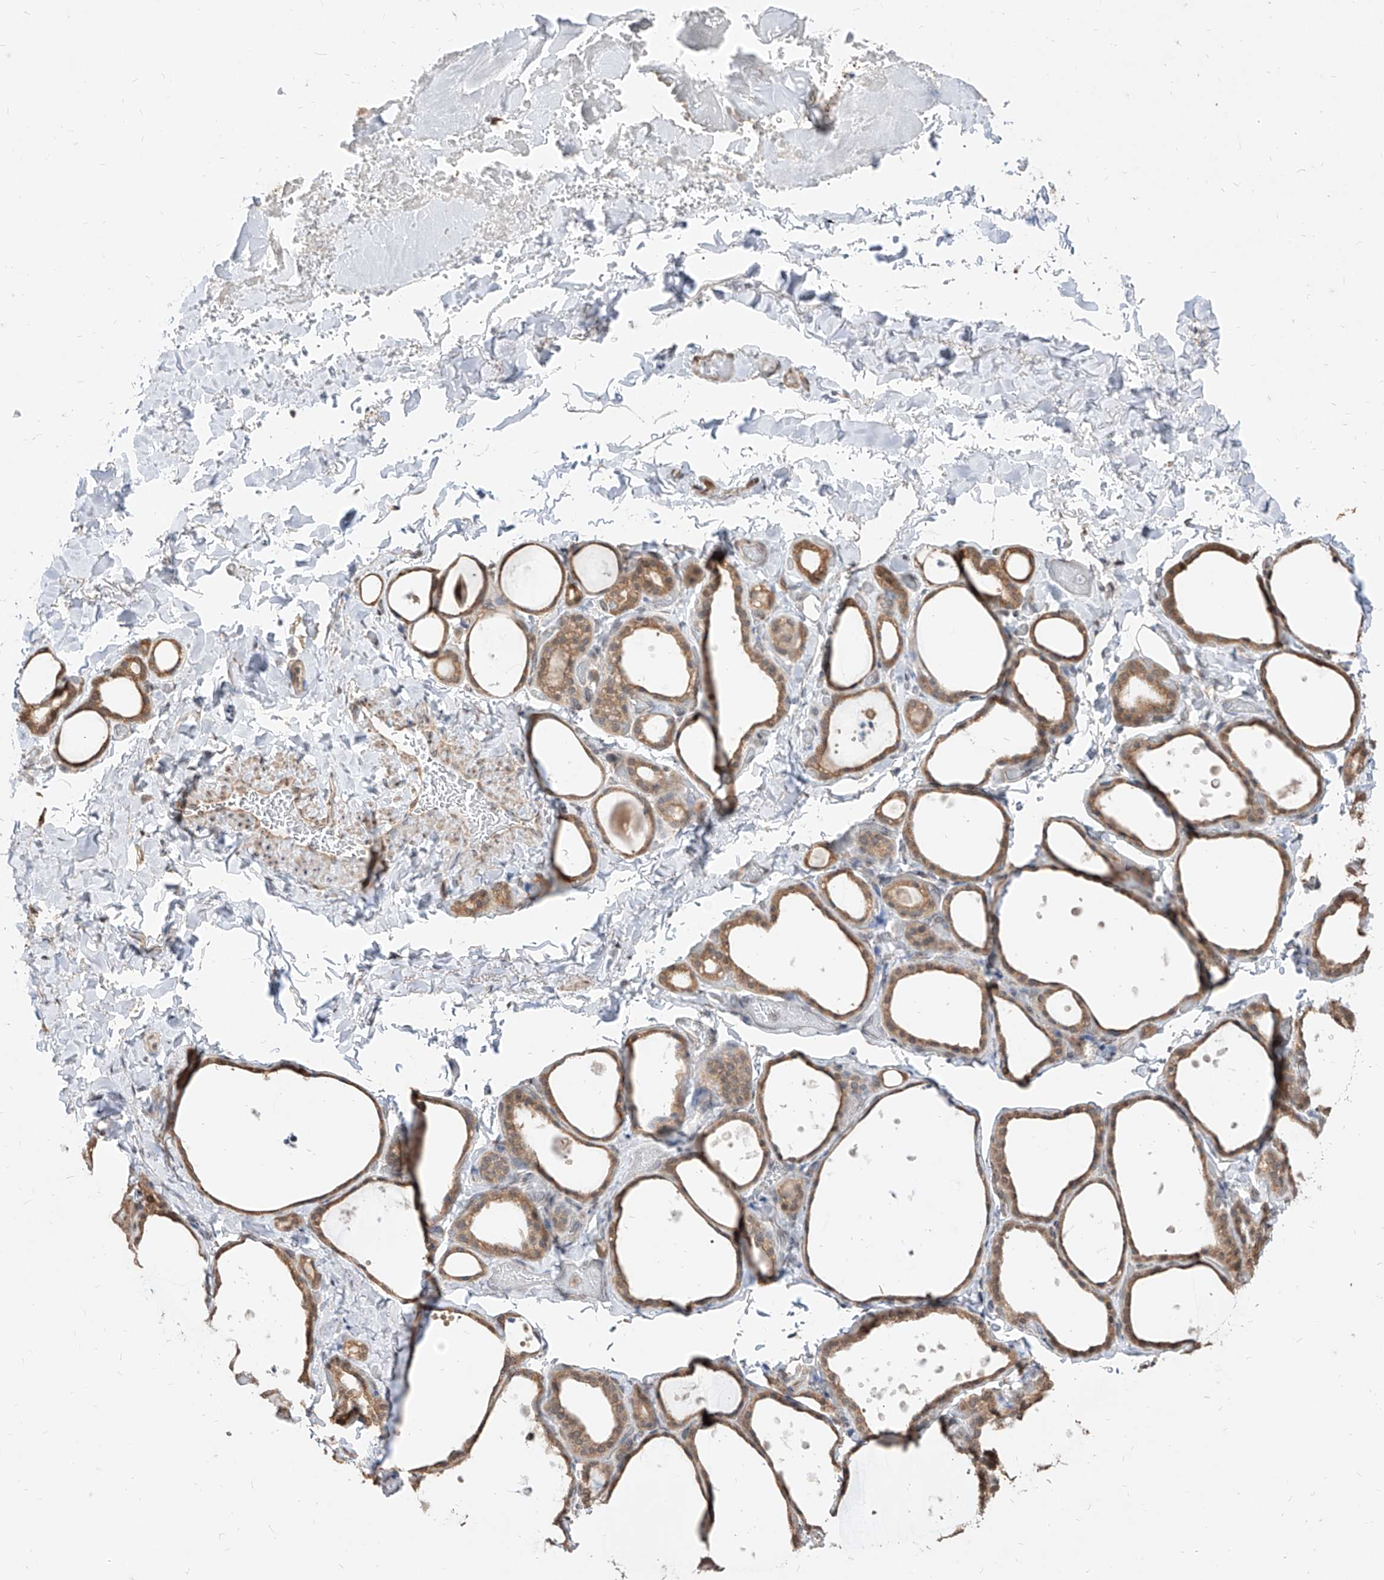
{"staining": {"intensity": "moderate", "quantity": ">75%", "location": "cytoplasmic/membranous,nuclear"}, "tissue": "thyroid gland", "cell_type": "Glandular cells", "image_type": "normal", "snomed": [{"axis": "morphology", "description": "Normal tissue, NOS"}, {"axis": "topography", "description": "Thyroid gland"}], "caption": "Thyroid gland stained with DAB immunohistochemistry (IHC) demonstrates medium levels of moderate cytoplasmic/membranous,nuclear positivity in approximately >75% of glandular cells.", "gene": "C8orf82", "patient": {"sex": "female", "age": 44}}